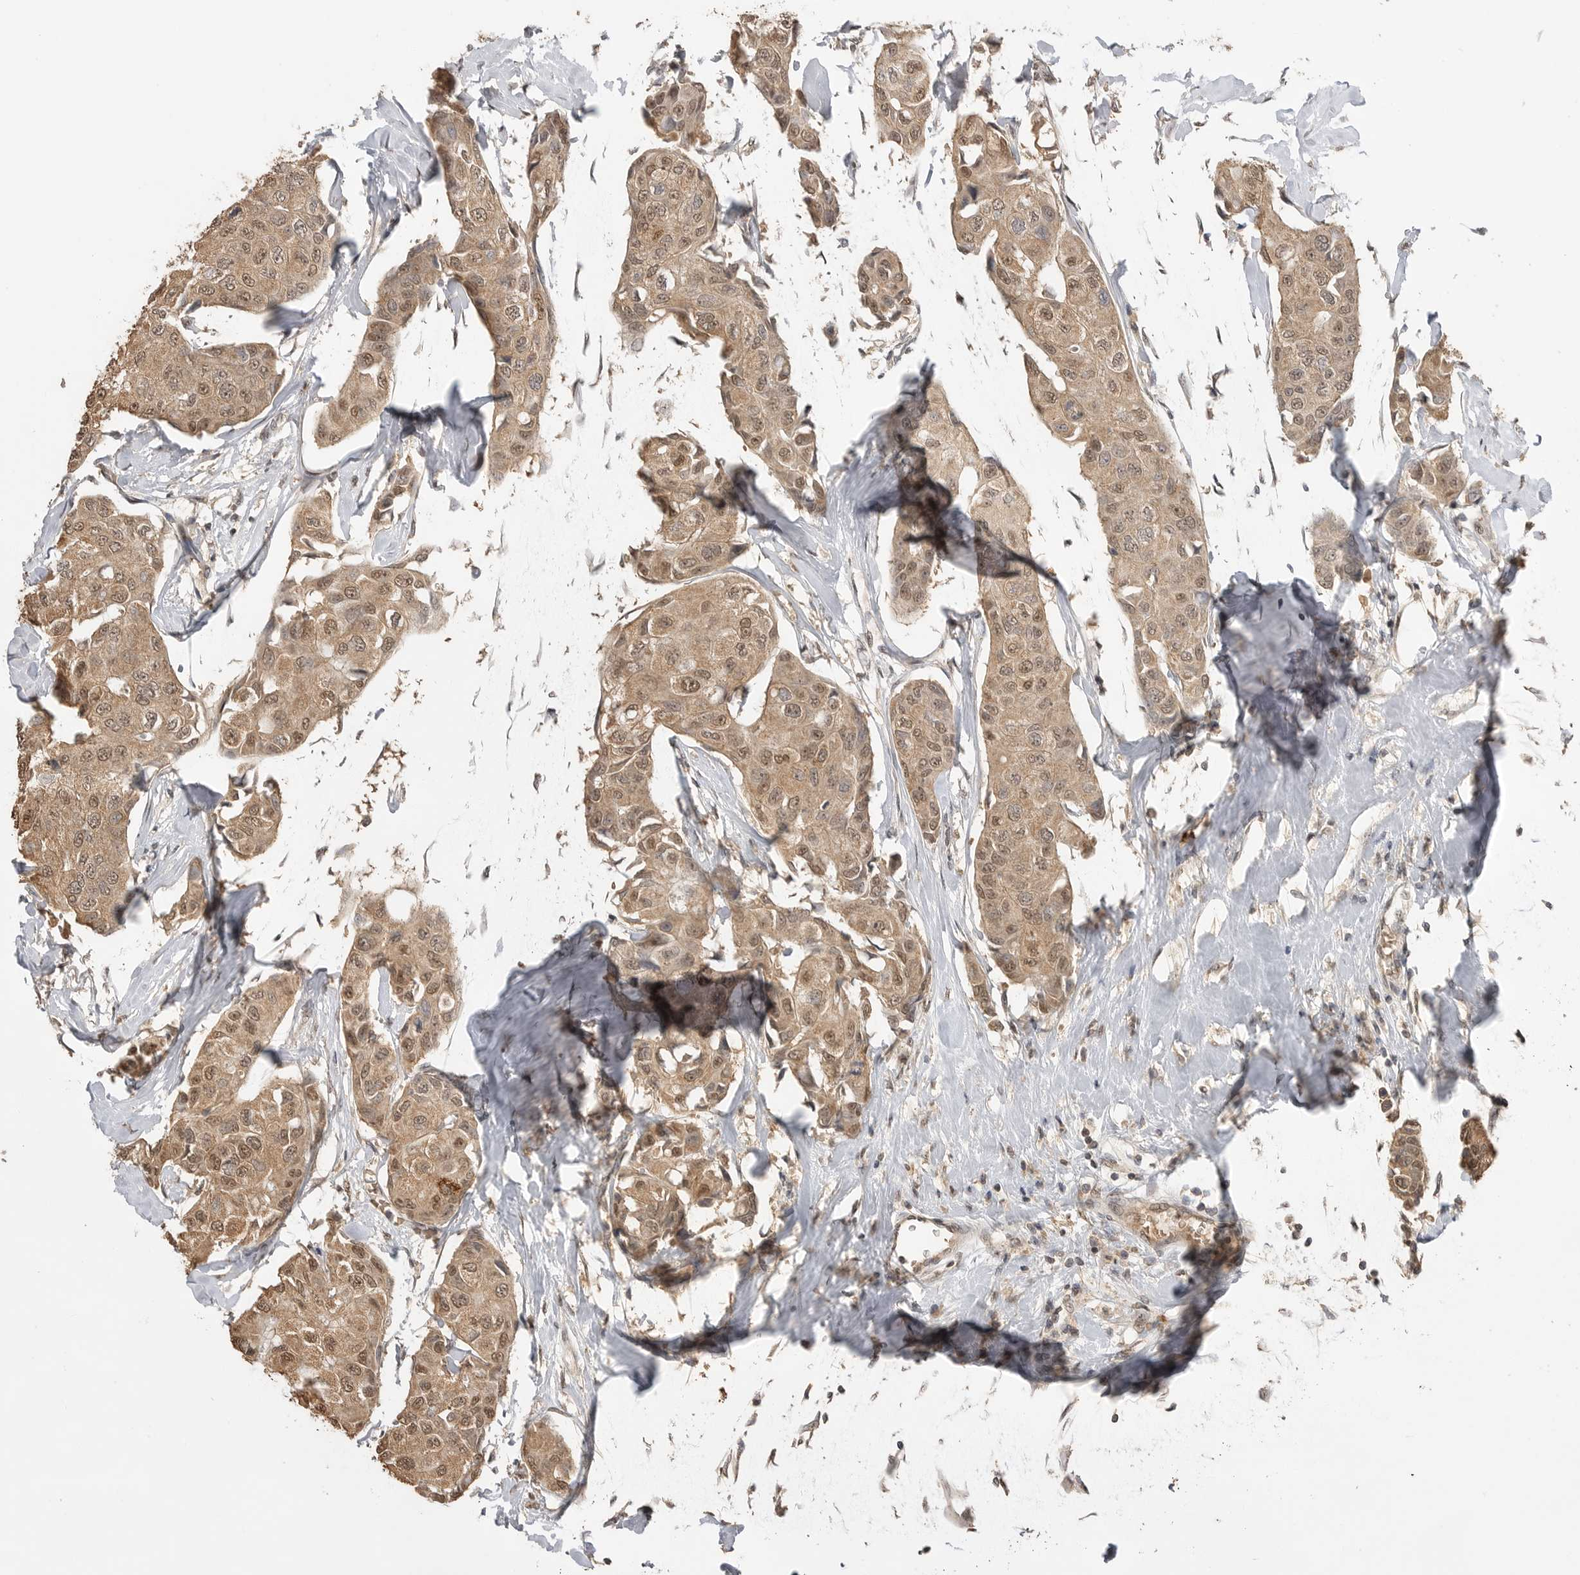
{"staining": {"intensity": "weak", "quantity": ">75%", "location": "cytoplasmic/membranous,nuclear"}, "tissue": "breast cancer", "cell_type": "Tumor cells", "image_type": "cancer", "snomed": [{"axis": "morphology", "description": "Duct carcinoma"}, {"axis": "topography", "description": "Breast"}], "caption": "Invasive ductal carcinoma (breast) stained with DAB (3,3'-diaminobenzidine) IHC reveals low levels of weak cytoplasmic/membranous and nuclear positivity in approximately >75% of tumor cells. (DAB IHC with brightfield microscopy, high magnification).", "gene": "ASPSCR1", "patient": {"sex": "female", "age": 80}}